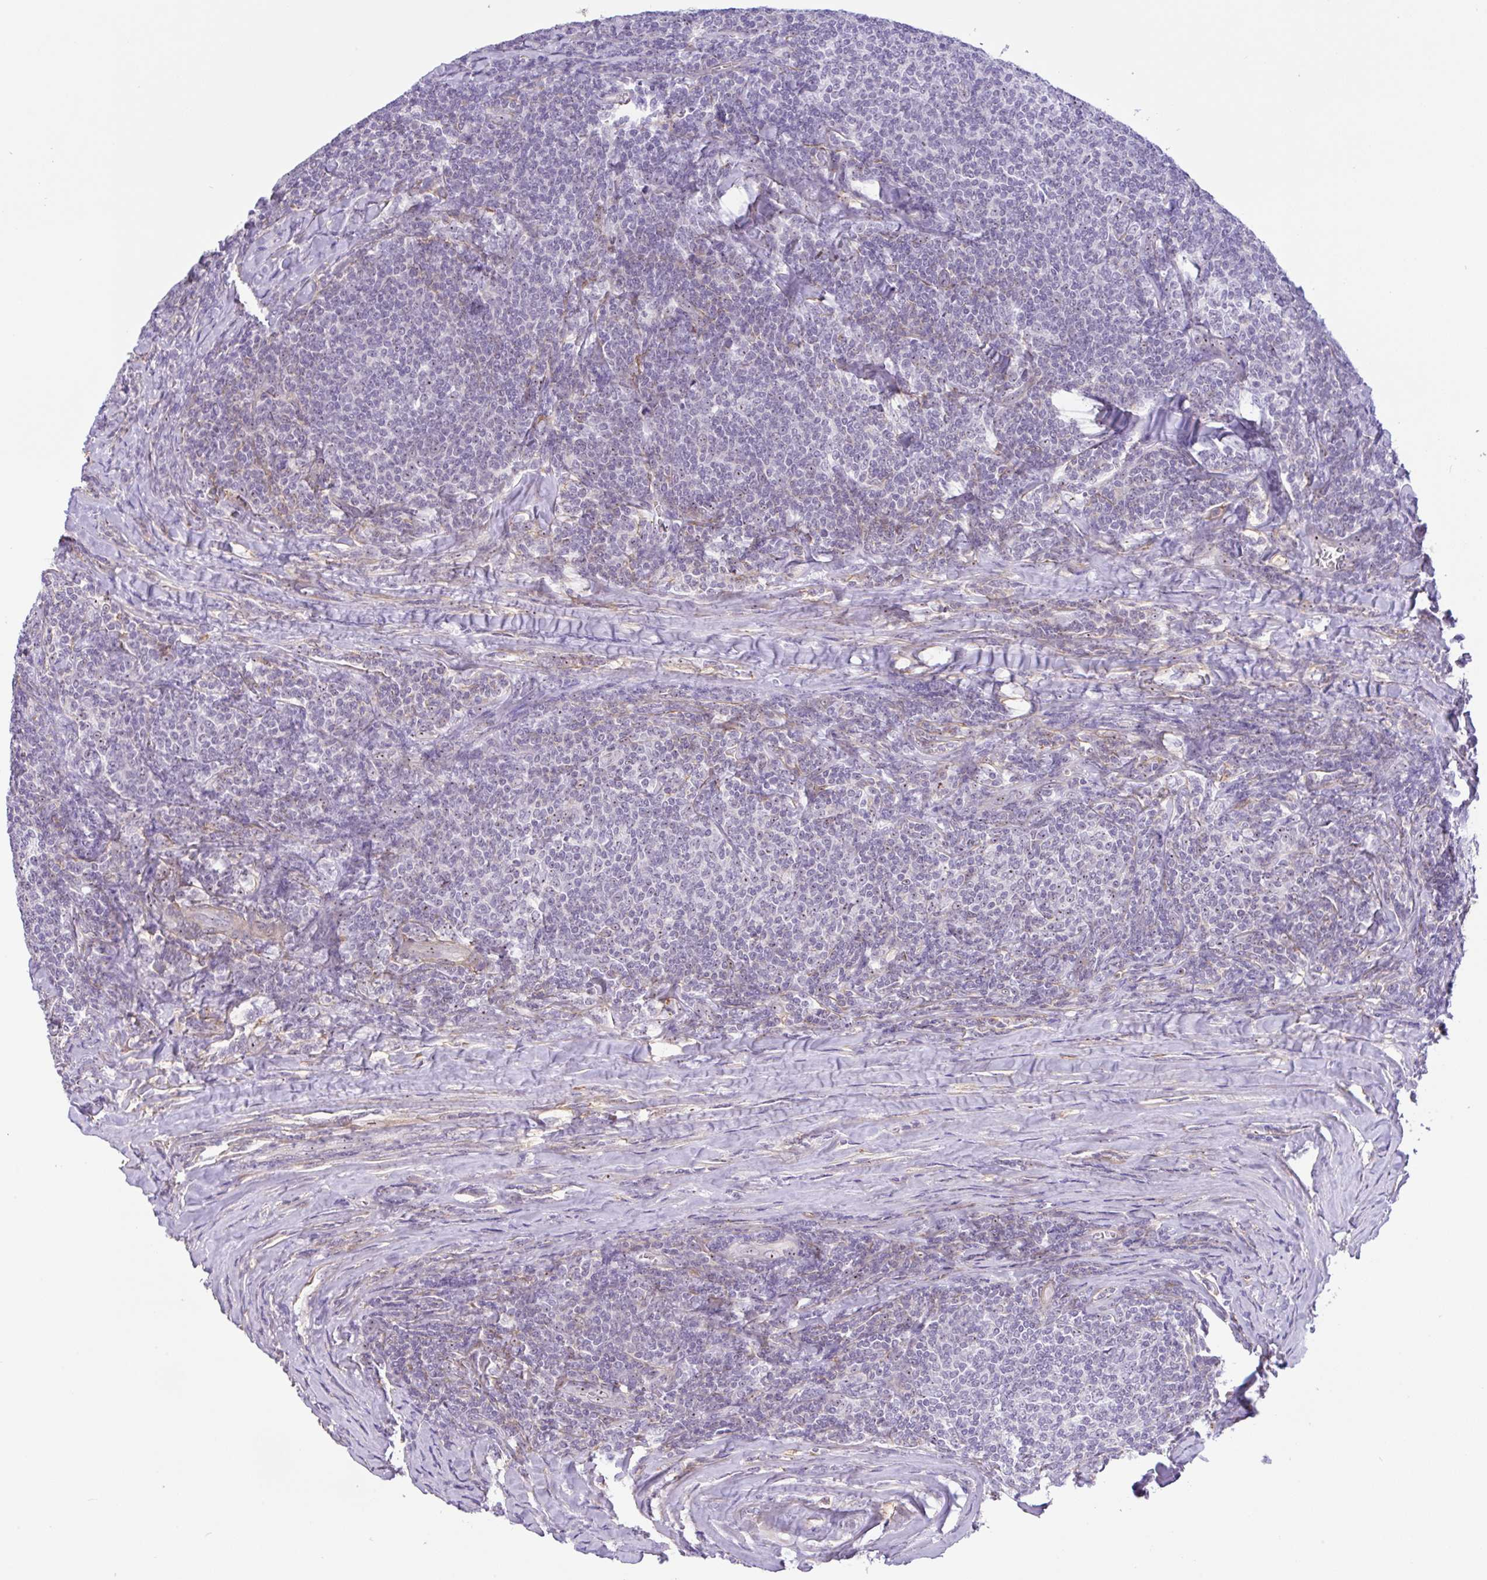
{"staining": {"intensity": "weak", "quantity": "<25%", "location": "nuclear"}, "tissue": "lymphoma", "cell_type": "Tumor cells", "image_type": "cancer", "snomed": [{"axis": "morphology", "description": "Malignant lymphoma, non-Hodgkin's type, Low grade"}, {"axis": "topography", "description": "Lymph node"}], "caption": "Tumor cells are negative for brown protein staining in lymphoma.", "gene": "MXRA8", "patient": {"sex": "male", "age": 52}}